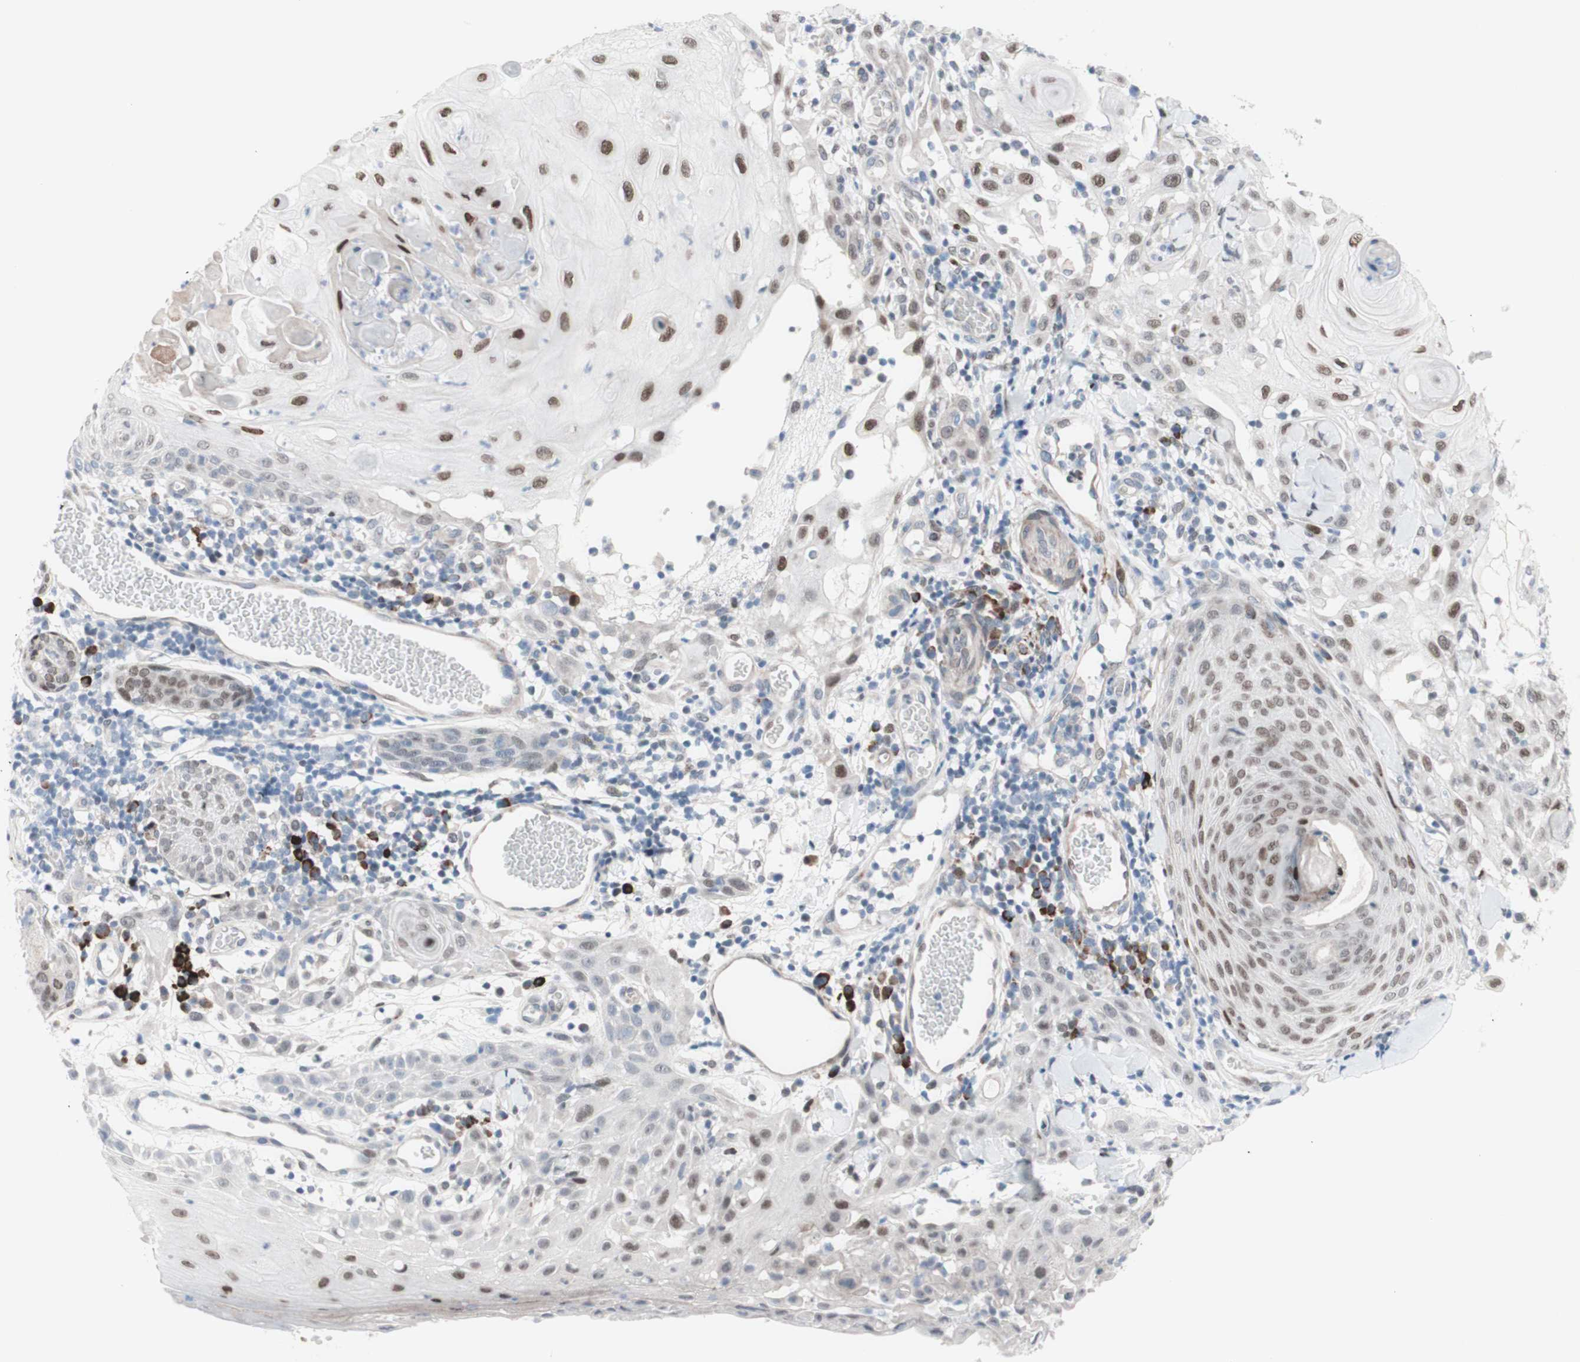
{"staining": {"intensity": "weak", "quantity": "25%-75%", "location": "nuclear"}, "tissue": "skin cancer", "cell_type": "Tumor cells", "image_type": "cancer", "snomed": [{"axis": "morphology", "description": "Squamous cell carcinoma, NOS"}, {"axis": "topography", "description": "Skin"}], "caption": "Tumor cells show low levels of weak nuclear staining in approximately 25%-75% of cells in human skin cancer. (Stains: DAB (3,3'-diaminobenzidine) in brown, nuclei in blue, Microscopy: brightfield microscopy at high magnification).", "gene": "PHTF2", "patient": {"sex": "male", "age": 24}}